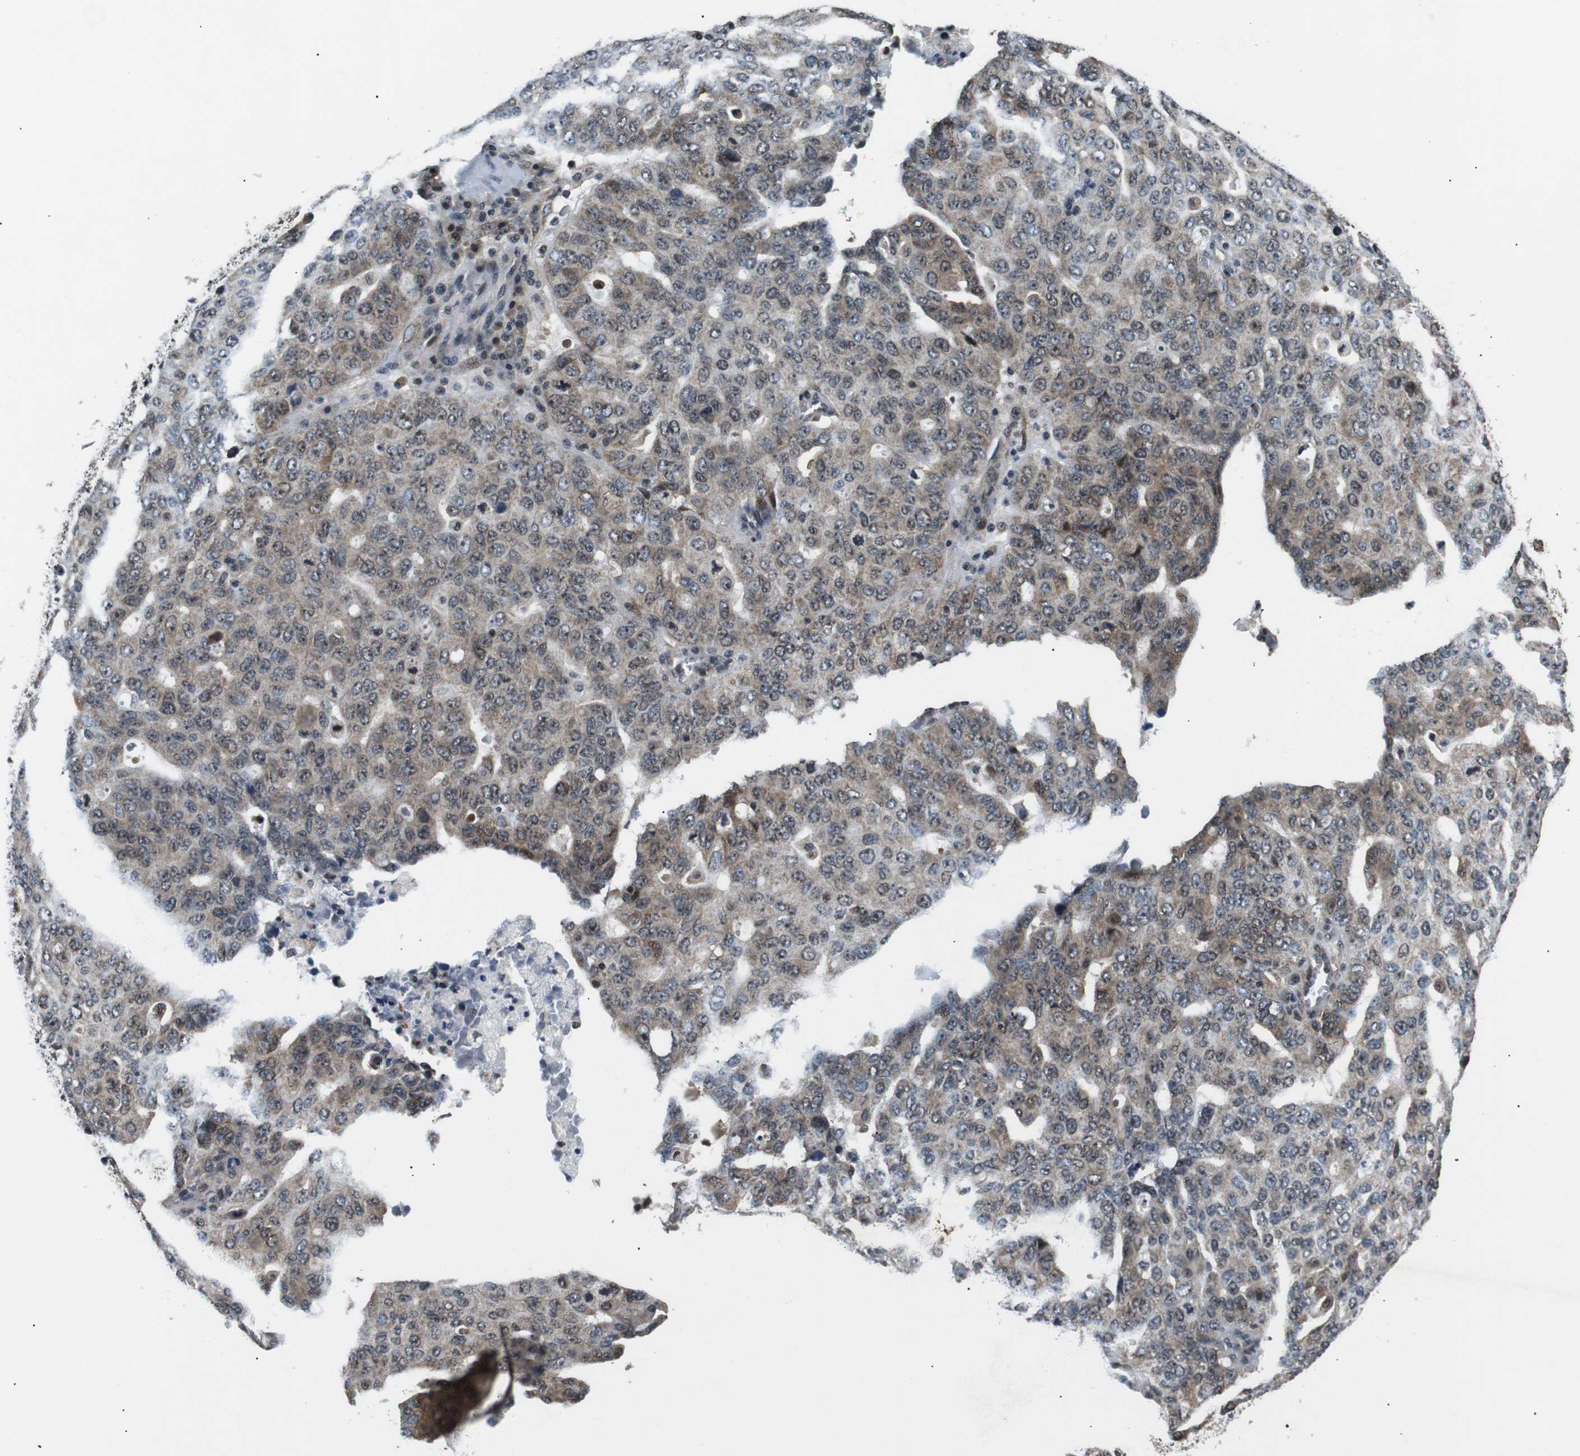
{"staining": {"intensity": "moderate", "quantity": "25%-75%", "location": "cytoplasmic/membranous,nuclear"}, "tissue": "ovarian cancer", "cell_type": "Tumor cells", "image_type": "cancer", "snomed": [{"axis": "morphology", "description": "Carcinoma, endometroid"}, {"axis": "topography", "description": "Ovary"}], "caption": "The histopathology image shows staining of endometroid carcinoma (ovarian), revealing moderate cytoplasmic/membranous and nuclear protein staining (brown color) within tumor cells. Immunohistochemistry (ihc) stains the protein of interest in brown and the nuclei are stained blue.", "gene": "SKP1", "patient": {"sex": "female", "age": 62}}